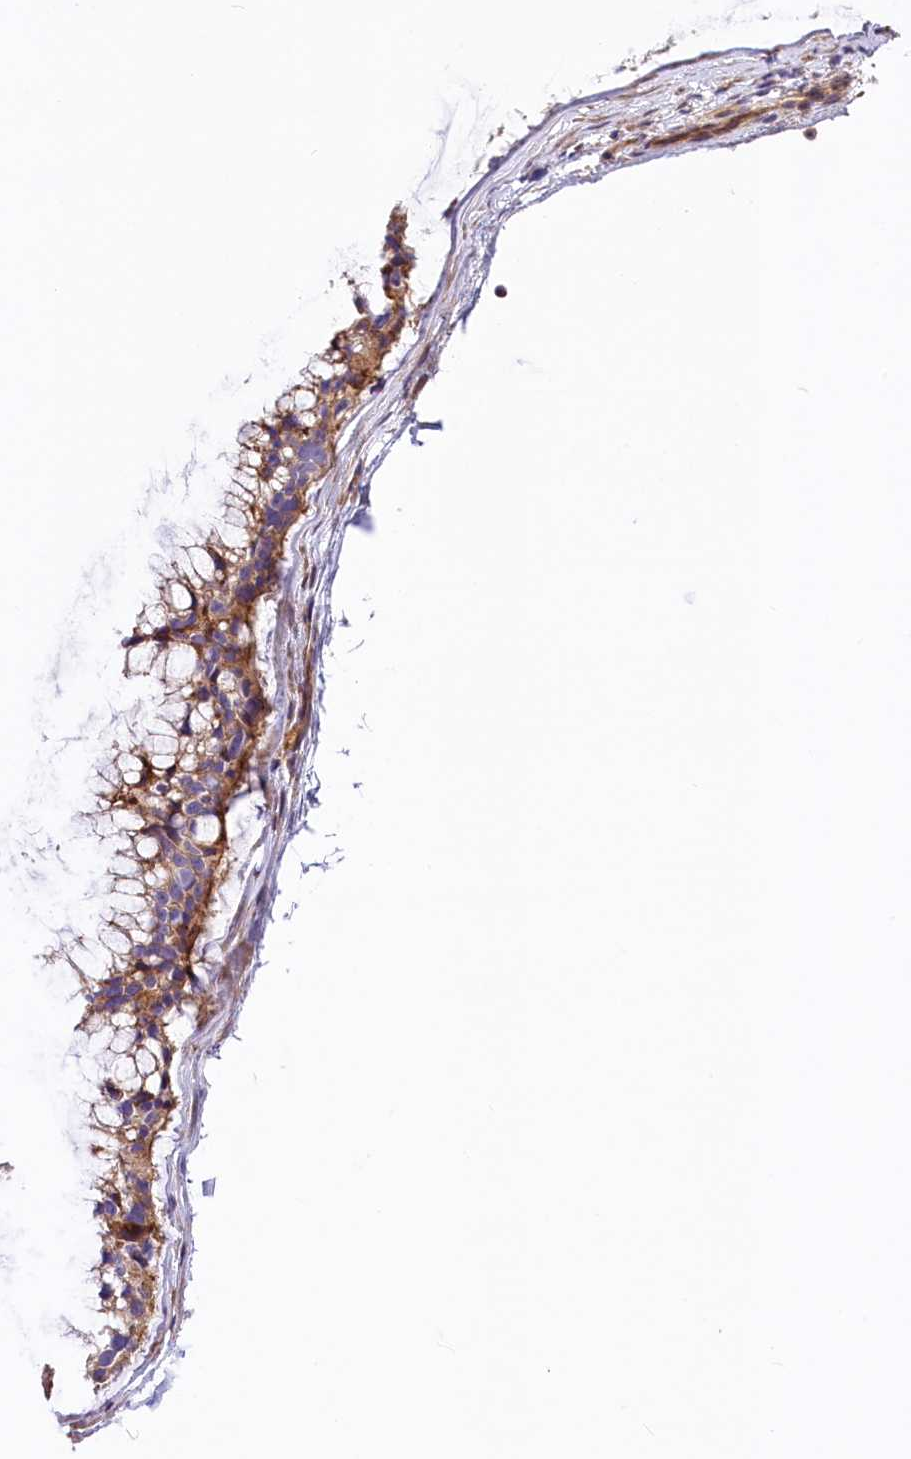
{"staining": {"intensity": "moderate", "quantity": ">75%", "location": "cytoplasmic/membranous"}, "tissue": "ovarian cancer", "cell_type": "Tumor cells", "image_type": "cancer", "snomed": [{"axis": "morphology", "description": "Cystadenocarcinoma, mucinous, NOS"}, {"axis": "topography", "description": "Ovary"}], "caption": "Mucinous cystadenocarcinoma (ovarian) stained with immunohistochemistry (IHC) reveals moderate cytoplasmic/membranous staining in approximately >75% of tumor cells. The protein is stained brown, and the nuclei are stained in blue (DAB (3,3'-diaminobenzidine) IHC with brightfield microscopy, high magnification).", "gene": "ARMC6", "patient": {"sex": "female", "age": 39}}